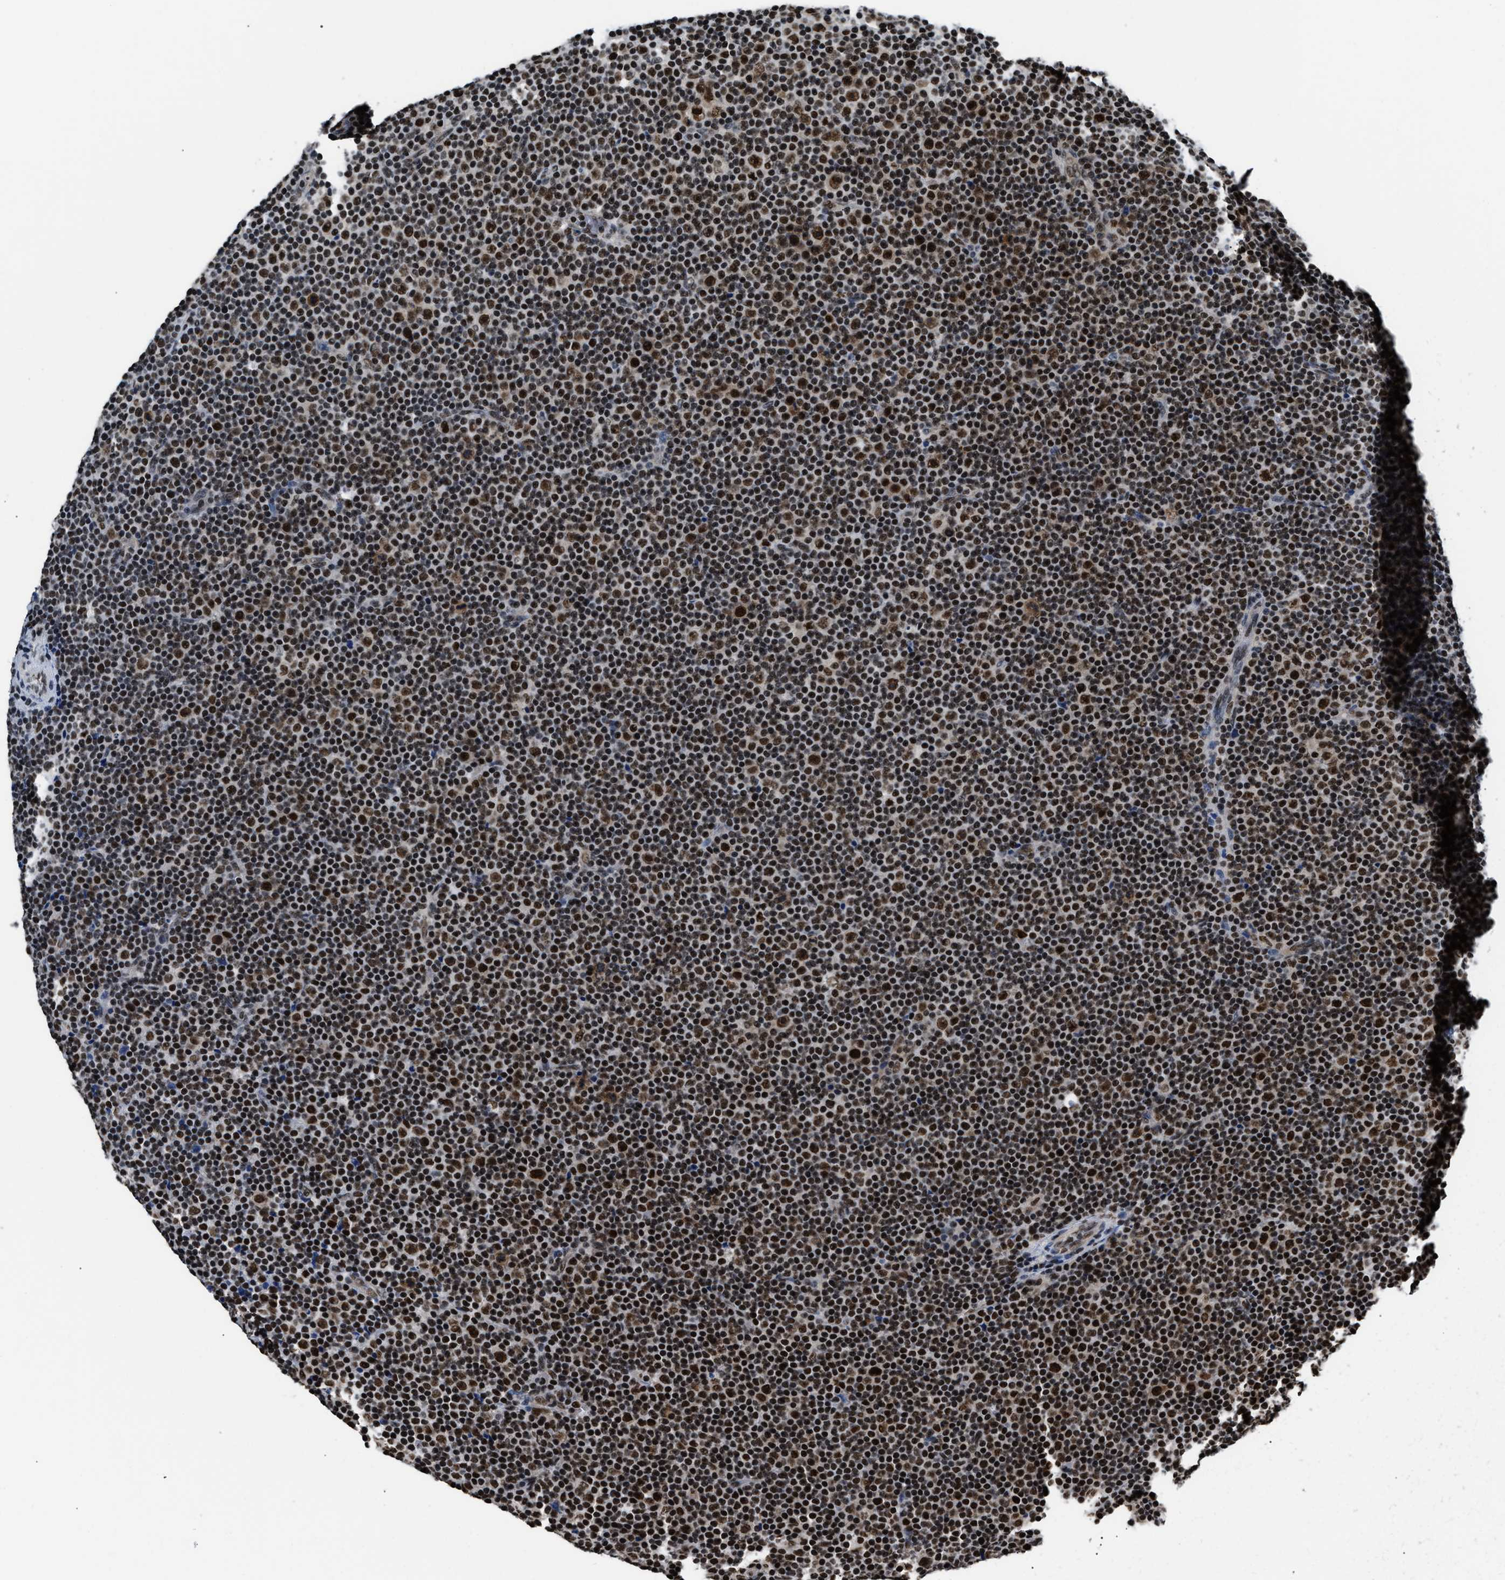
{"staining": {"intensity": "strong", "quantity": ">75%", "location": "nuclear"}, "tissue": "lymphoma", "cell_type": "Tumor cells", "image_type": "cancer", "snomed": [{"axis": "morphology", "description": "Malignant lymphoma, non-Hodgkin's type, Low grade"}, {"axis": "topography", "description": "Lymph node"}], "caption": "Immunohistochemistry (IHC) (DAB) staining of malignant lymphoma, non-Hodgkin's type (low-grade) shows strong nuclear protein staining in approximately >75% of tumor cells.", "gene": "CCNDBP1", "patient": {"sex": "female", "age": 67}}